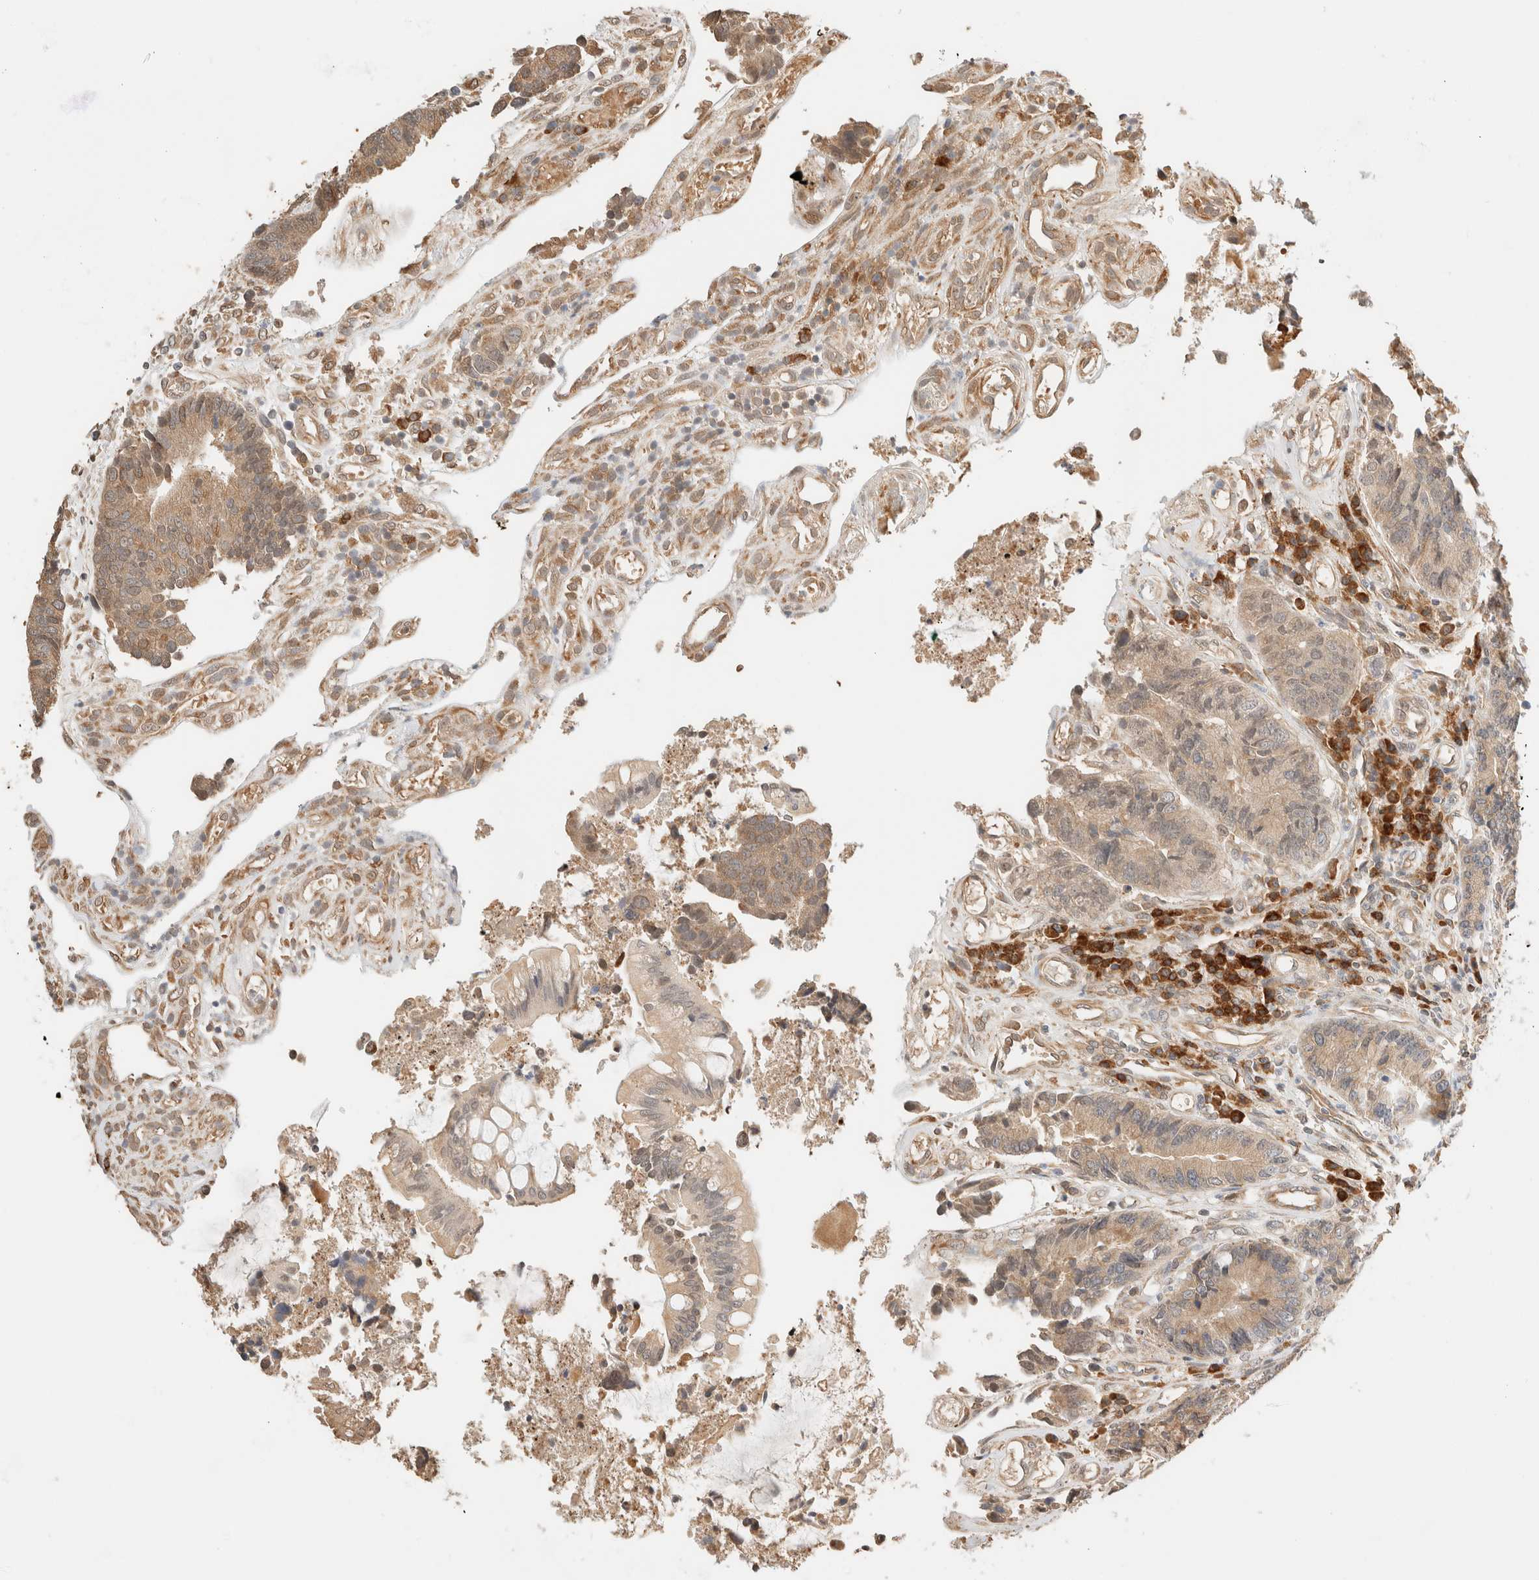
{"staining": {"intensity": "weak", "quantity": ">75%", "location": "cytoplasmic/membranous,nuclear"}, "tissue": "colorectal cancer", "cell_type": "Tumor cells", "image_type": "cancer", "snomed": [{"axis": "morphology", "description": "Adenocarcinoma, NOS"}, {"axis": "topography", "description": "Rectum"}], "caption": "Approximately >75% of tumor cells in colorectal cancer reveal weak cytoplasmic/membranous and nuclear protein positivity as visualized by brown immunohistochemical staining.", "gene": "SYVN1", "patient": {"sex": "male", "age": 84}}